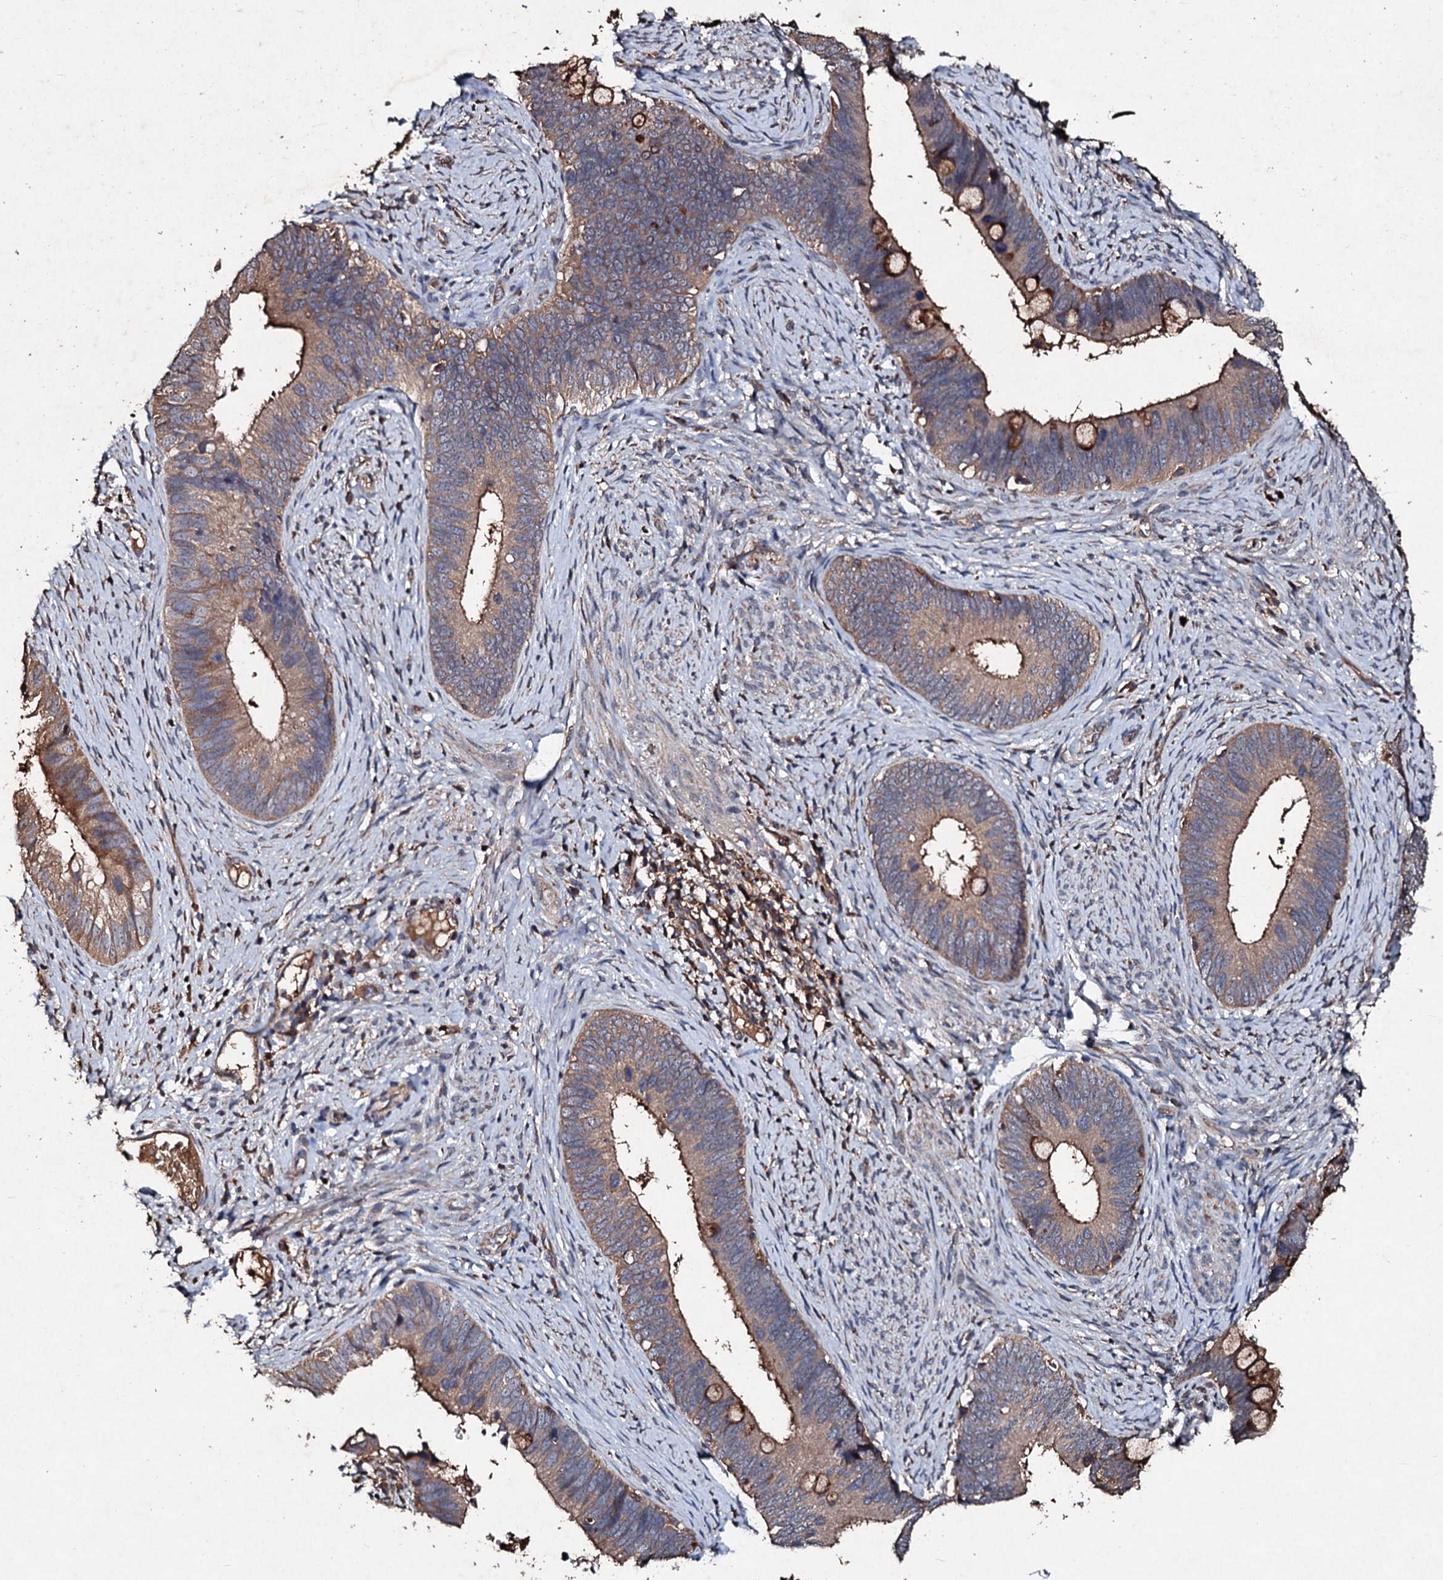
{"staining": {"intensity": "moderate", "quantity": "25%-75%", "location": "cytoplasmic/membranous"}, "tissue": "cervical cancer", "cell_type": "Tumor cells", "image_type": "cancer", "snomed": [{"axis": "morphology", "description": "Adenocarcinoma, NOS"}, {"axis": "topography", "description": "Cervix"}], "caption": "Cervical adenocarcinoma stained for a protein (brown) demonstrates moderate cytoplasmic/membranous positive expression in approximately 25%-75% of tumor cells.", "gene": "KERA", "patient": {"sex": "female", "age": 42}}